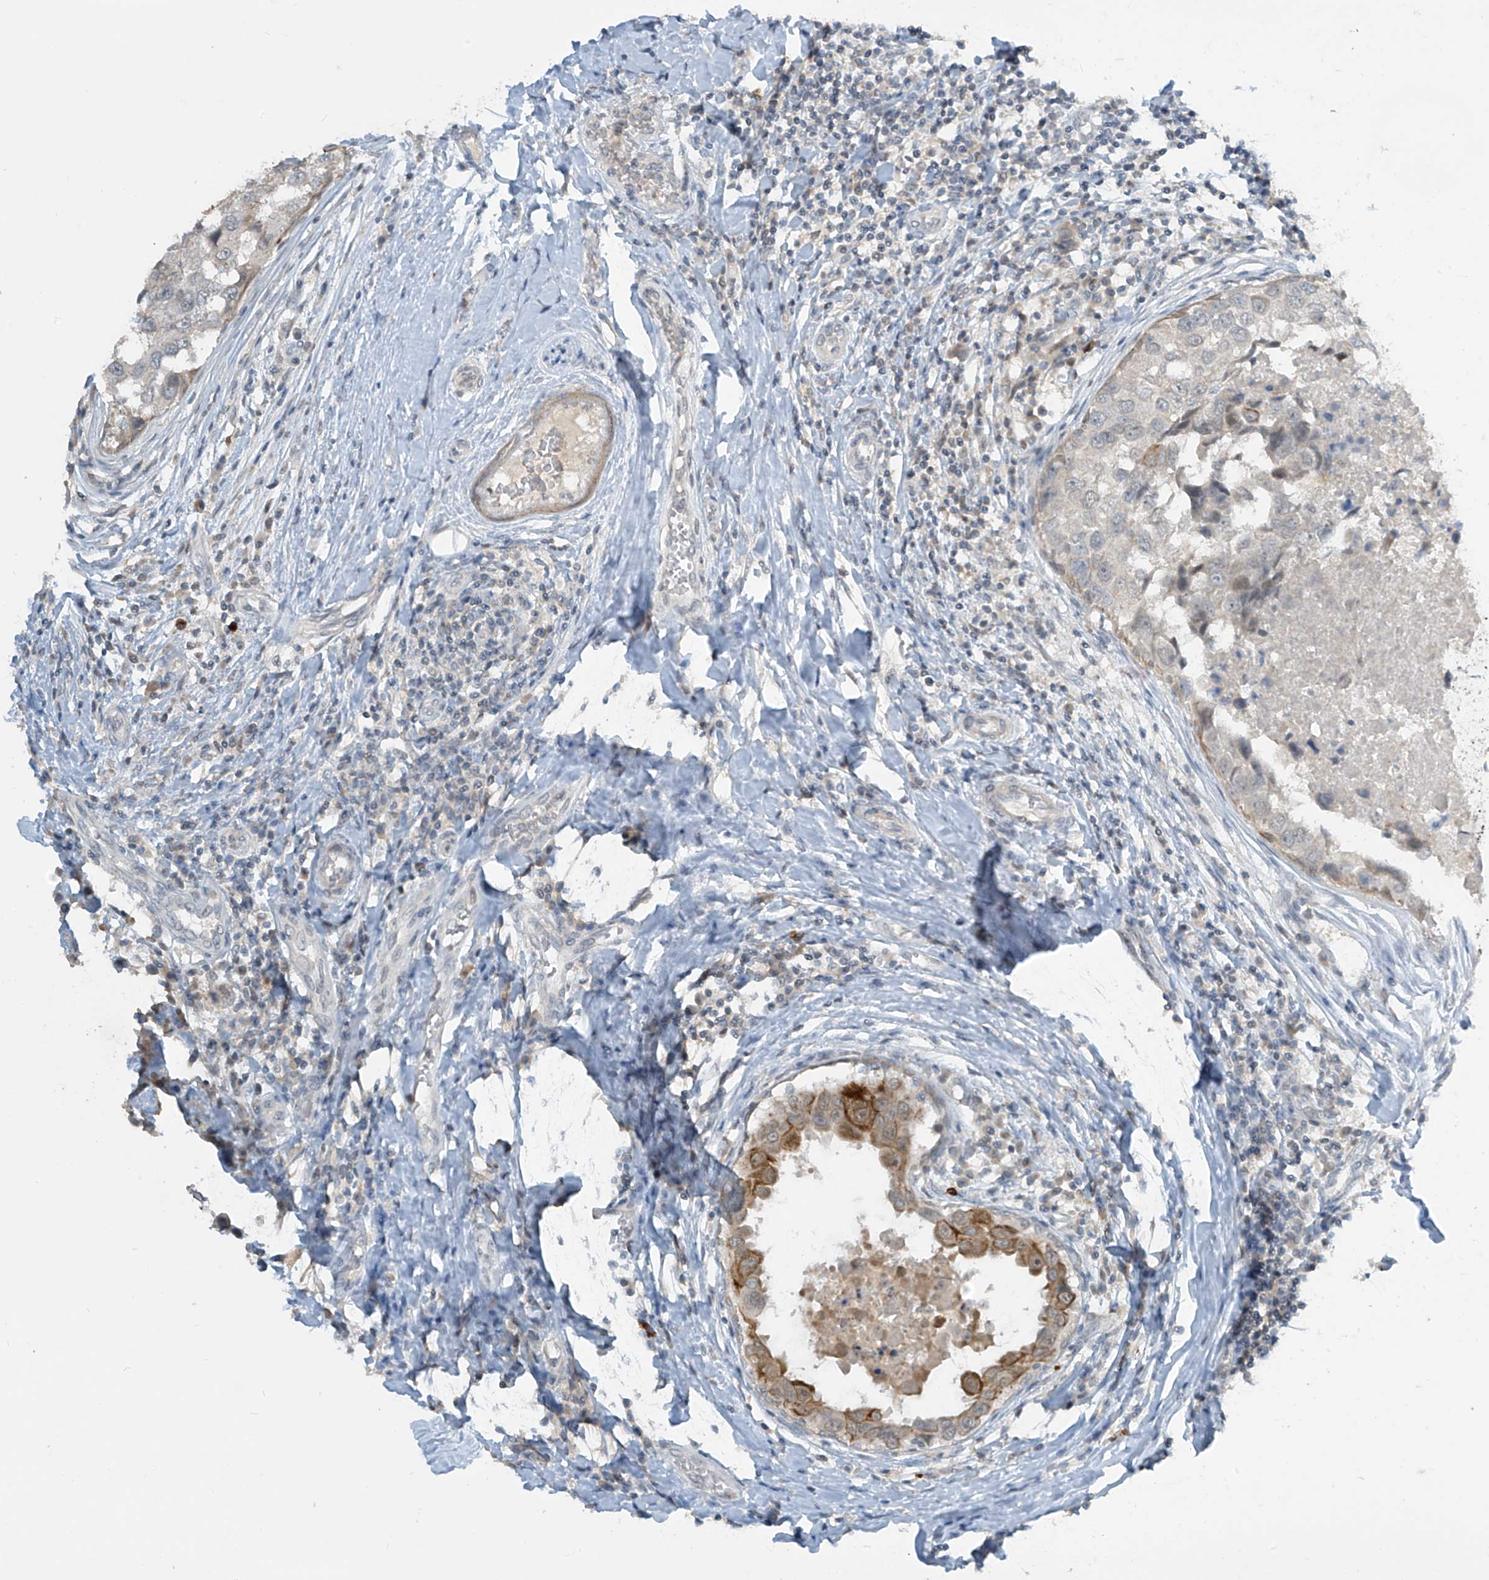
{"staining": {"intensity": "moderate", "quantity": "<25%", "location": "cytoplasmic/membranous"}, "tissue": "breast cancer", "cell_type": "Tumor cells", "image_type": "cancer", "snomed": [{"axis": "morphology", "description": "Duct carcinoma"}, {"axis": "topography", "description": "Breast"}], "caption": "DAB immunohistochemical staining of human breast cancer (invasive ductal carcinoma) displays moderate cytoplasmic/membranous protein positivity in approximately <25% of tumor cells.", "gene": "METAP1D", "patient": {"sex": "female", "age": 27}}